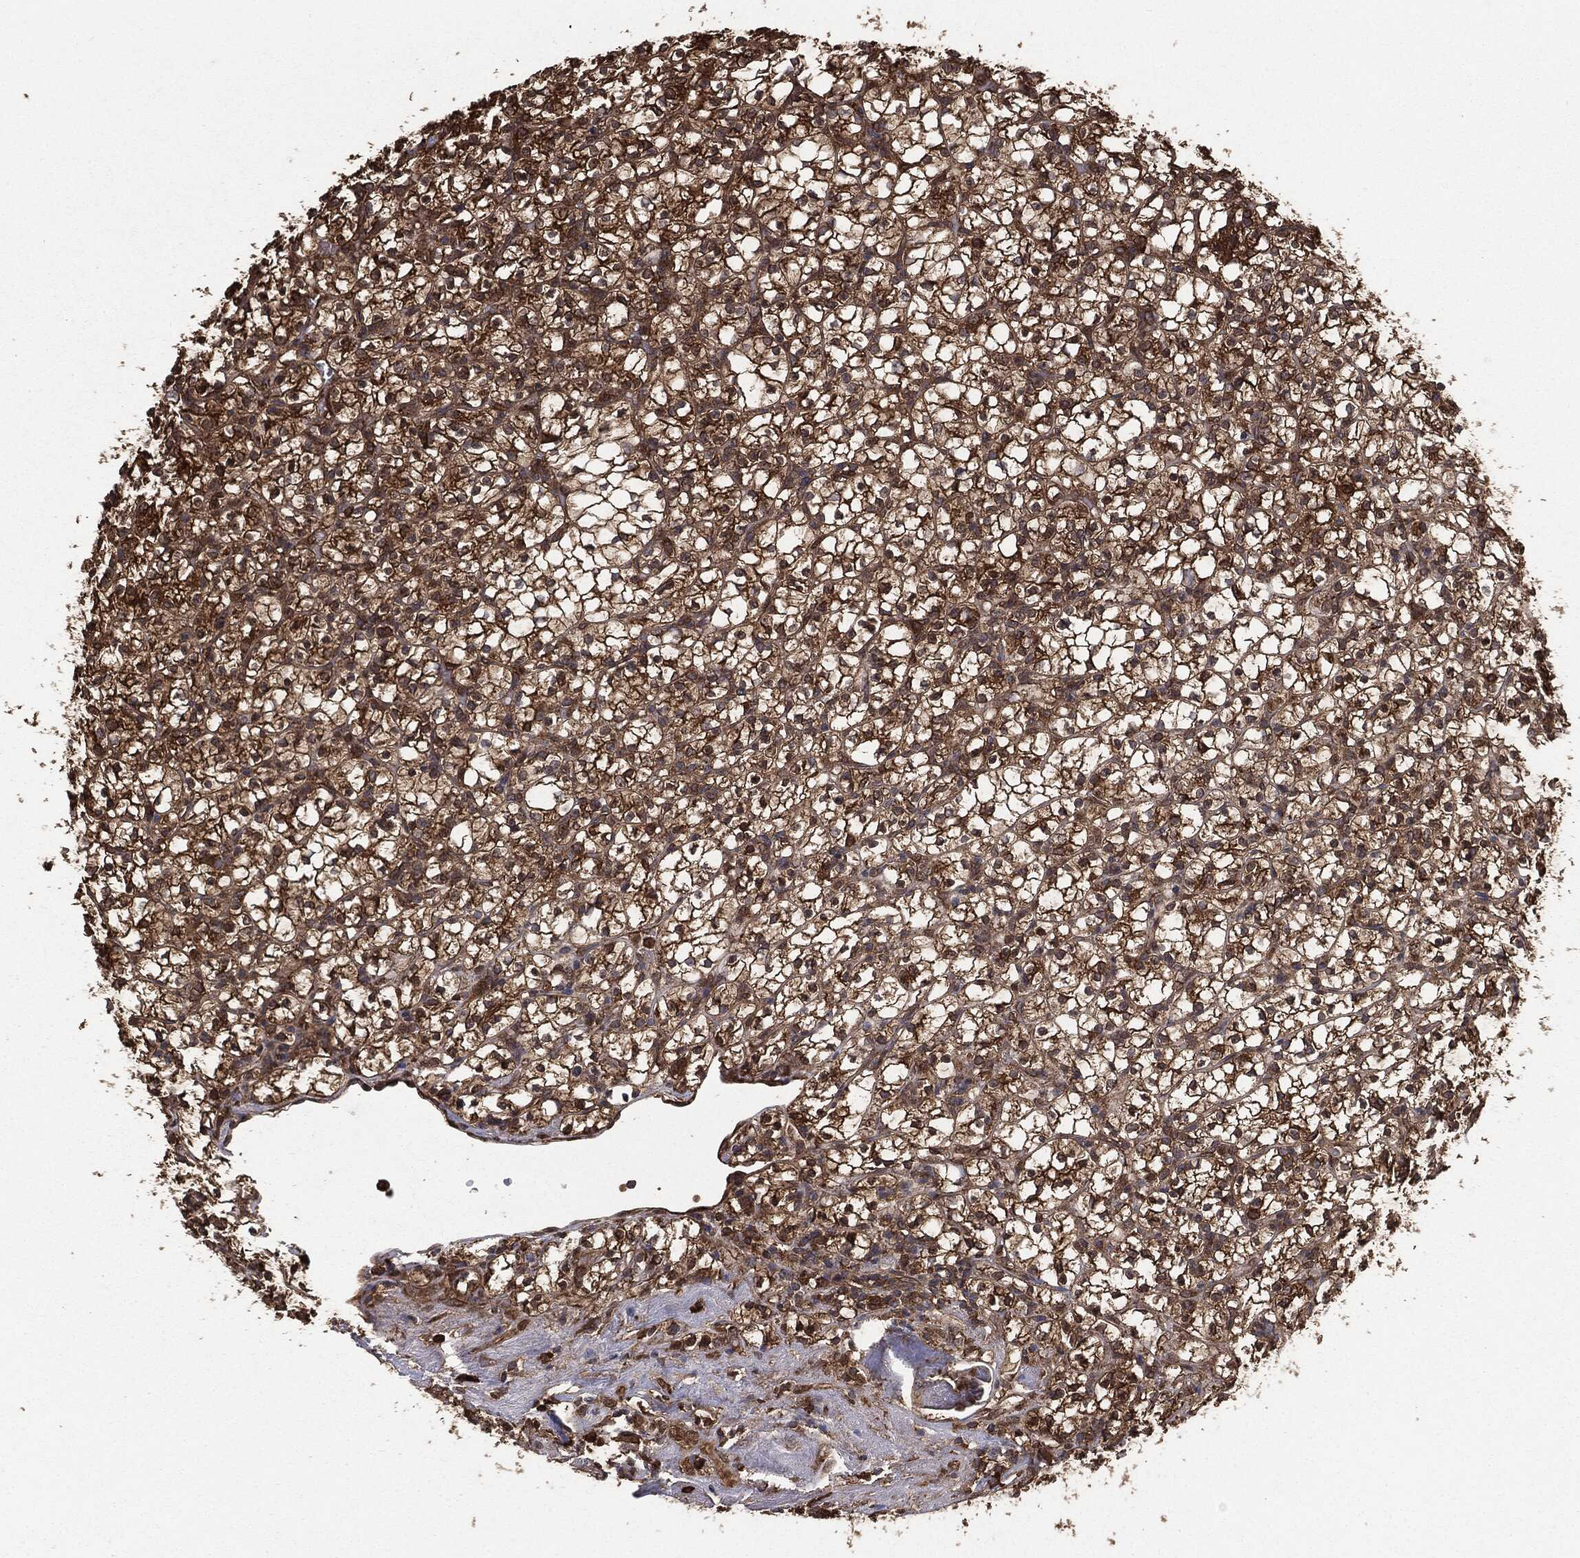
{"staining": {"intensity": "strong", "quantity": "25%-75%", "location": "cytoplasmic/membranous"}, "tissue": "renal cancer", "cell_type": "Tumor cells", "image_type": "cancer", "snomed": [{"axis": "morphology", "description": "Adenocarcinoma, NOS"}, {"axis": "topography", "description": "Kidney"}], "caption": "This histopathology image displays IHC staining of human renal cancer, with high strong cytoplasmic/membranous staining in approximately 25%-75% of tumor cells.", "gene": "NME1", "patient": {"sex": "female", "age": 89}}